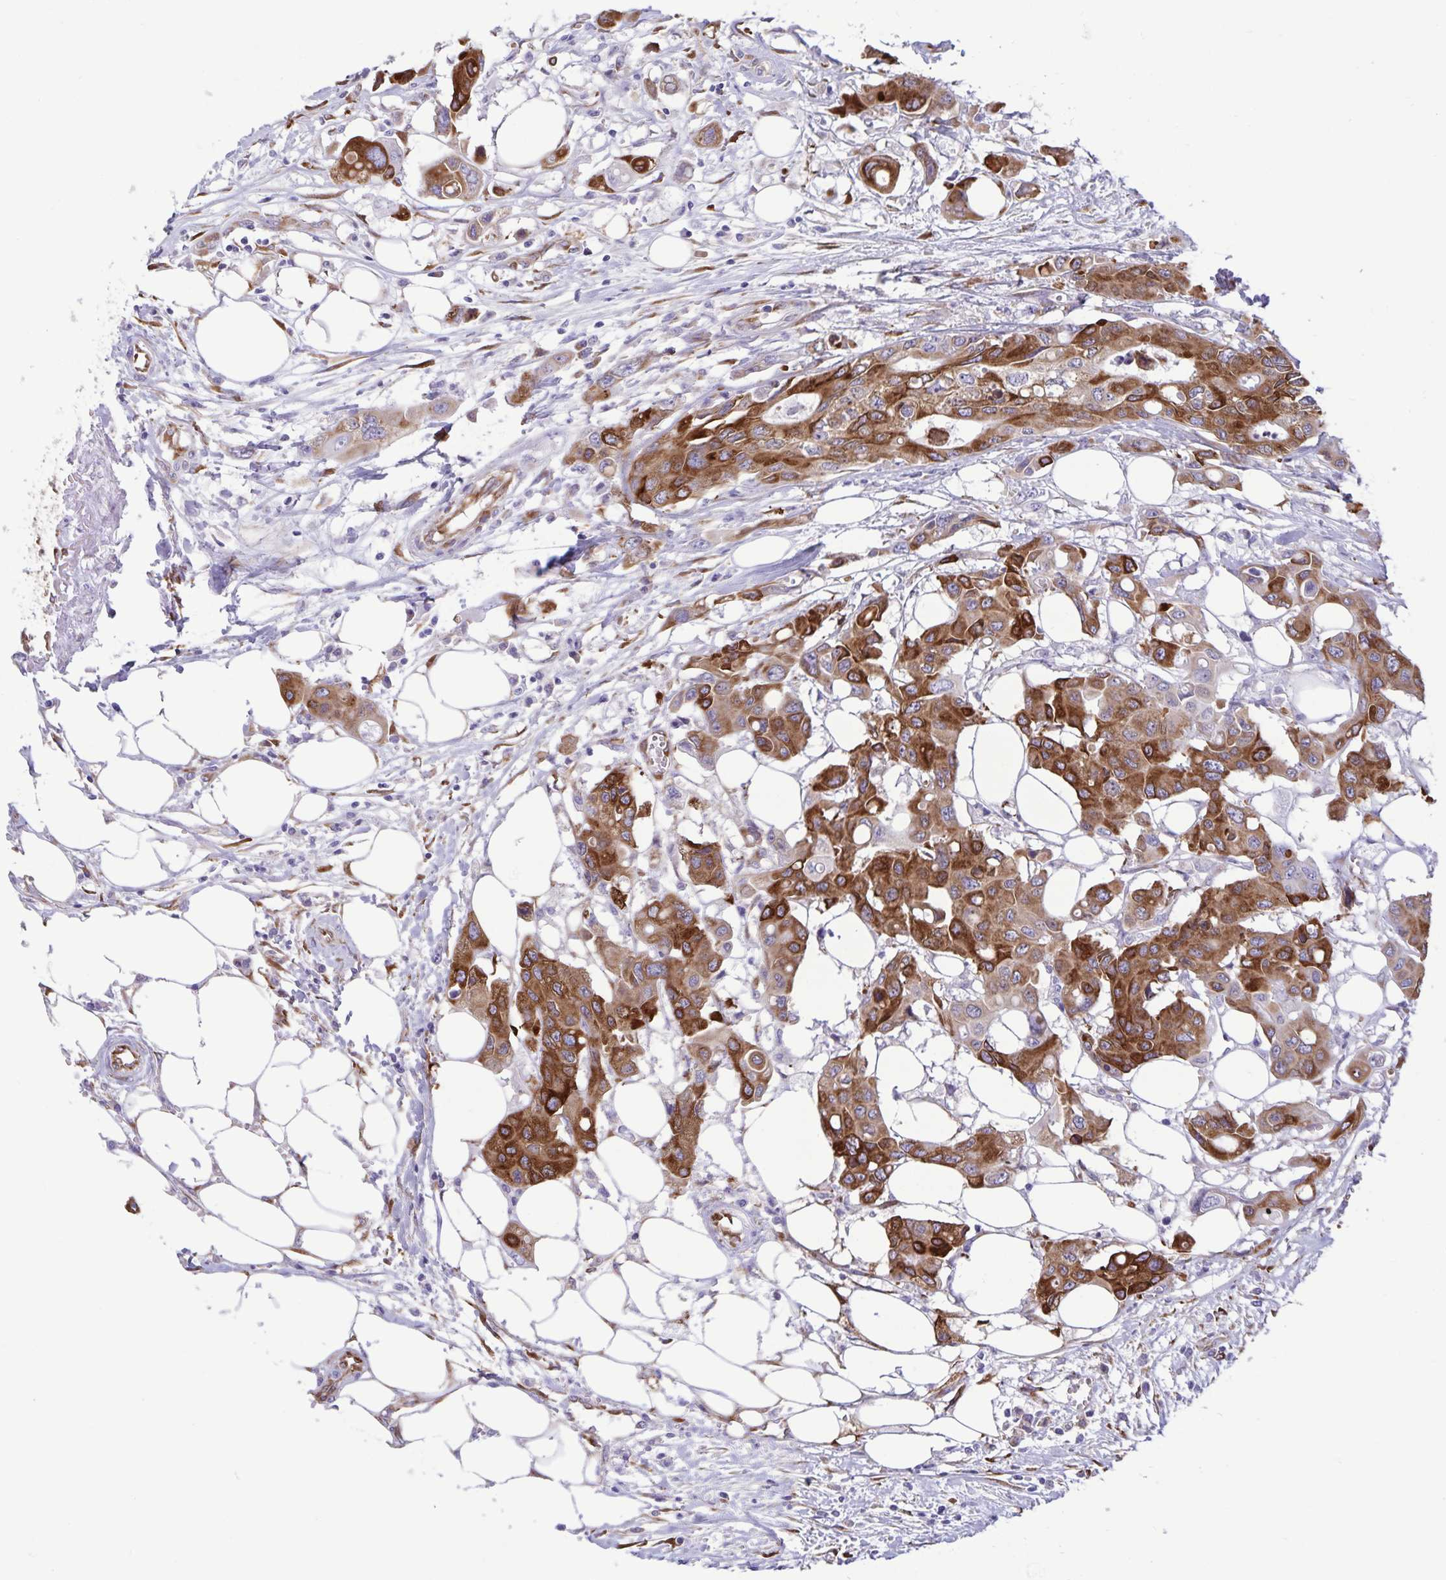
{"staining": {"intensity": "strong", "quantity": ">75%", "location": "cytoplasmic/membranous"}, "tissue": "colorectal cancer", "cell_type": "Tumor cells", "image_type": "cancer", "snomed": [{"axis": "morphology", "description": "Adenocarcinoma, NOS"}, {"axis": "topography", "description": "Colon"}], "caption": "A high-resolution micrograph shows IHC staining of colorectal adenocarcinoma, which shows strong cytoplasmic/membranous positivity in about >75% of tumor cells.", "gene": "RCN1", "patient": {"sex": "male", "age": 77}}